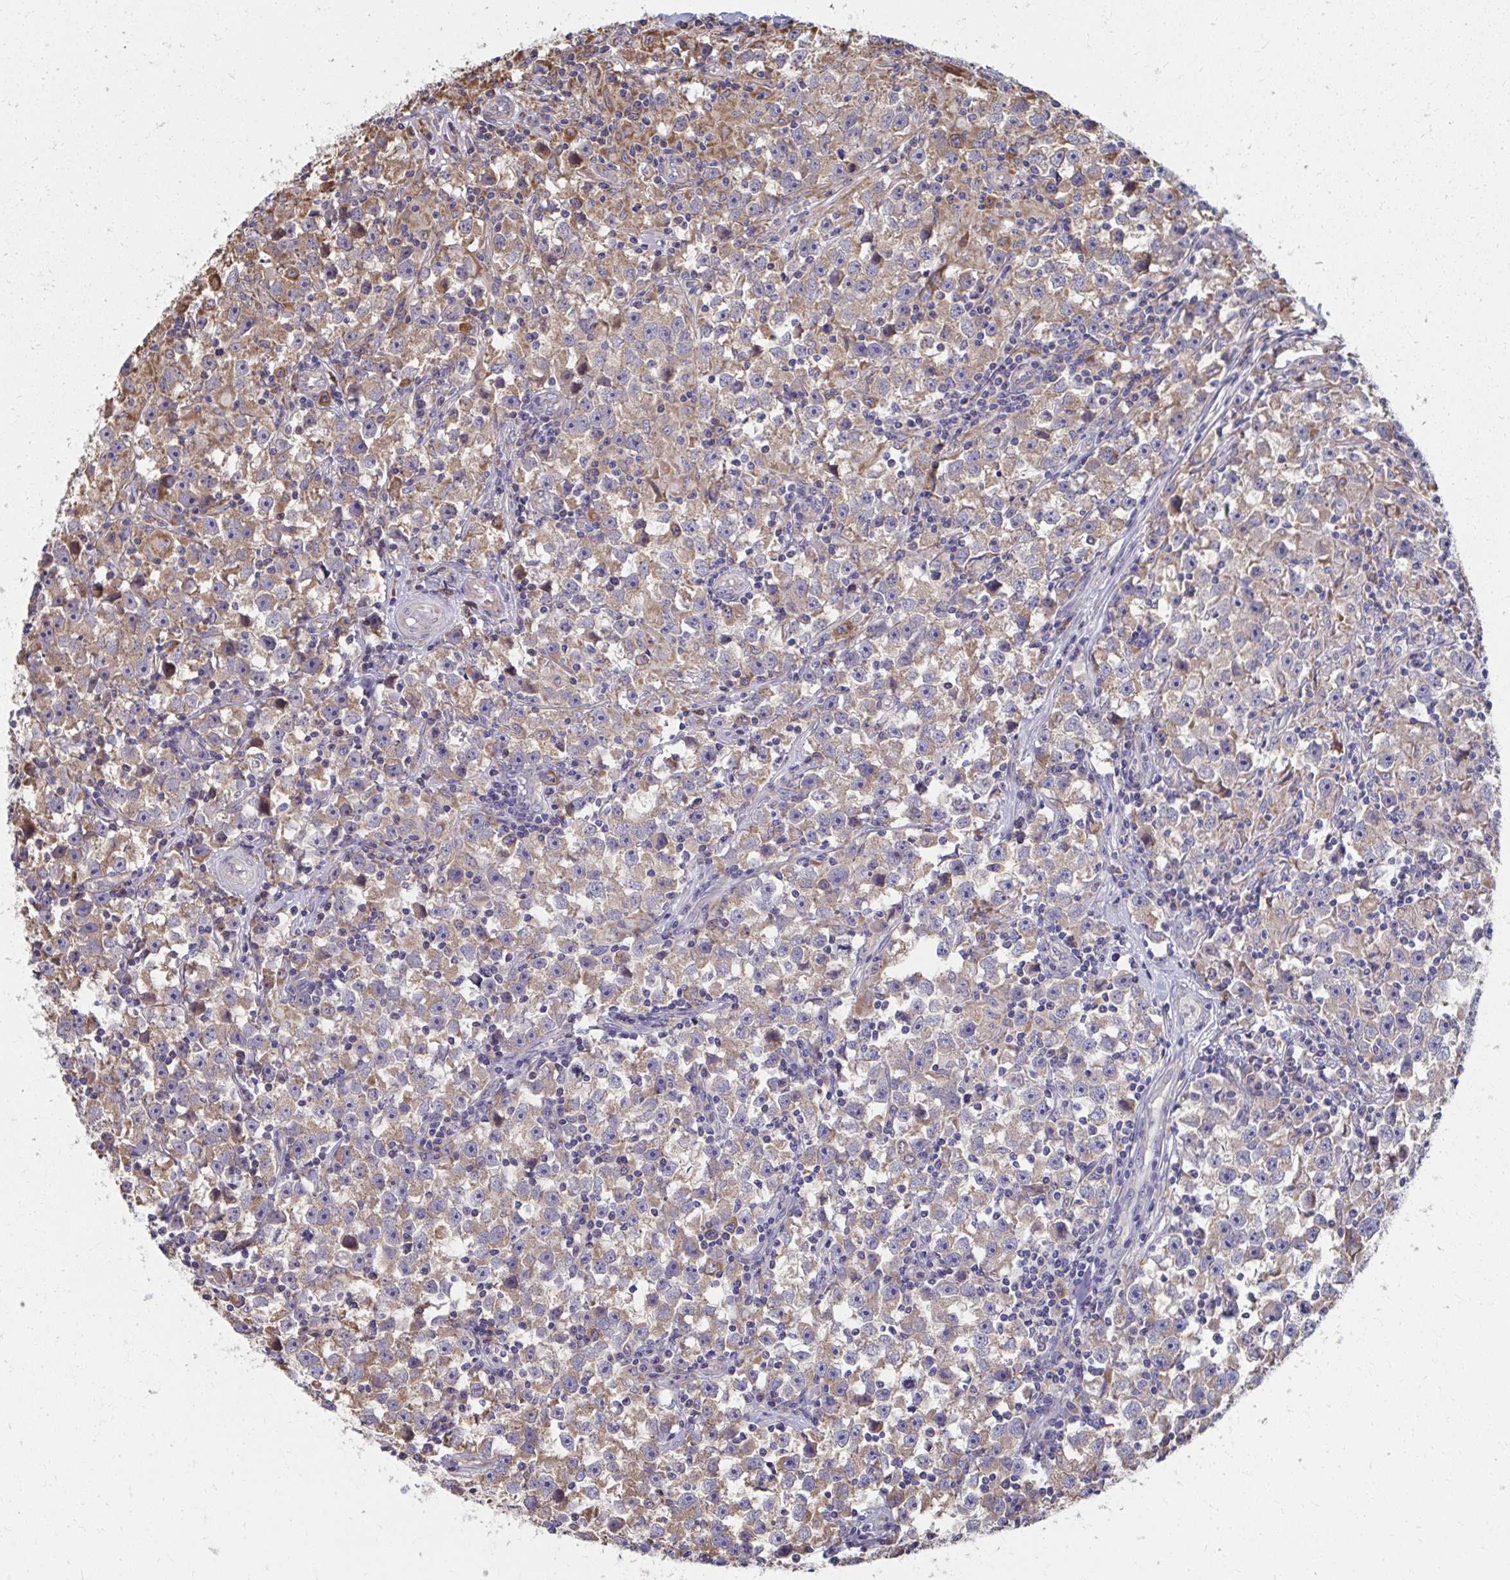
{"staining": {"intensity": "moderate", "quantity": ">75%", "location": "cytoplasmic/membranous"}, "tissue": "testis cancer", "cell_type": "Tumor cells", "image_type": "cancer", "snomed": [{"axis": "morphology", "description": "Seminoma, NOS"}, {"axis": "topography", "description": "Testis"}], "caption": "Testis cancer stained with DAB (3,3'-diaminobenzidine) immunohistochemistry shows medium levels of moderate cytoplasmic/membranous staining in approximately >75% of tumor cells.", "gene": "ZNF778", "patient": {"sex": "male", "age": 33}}